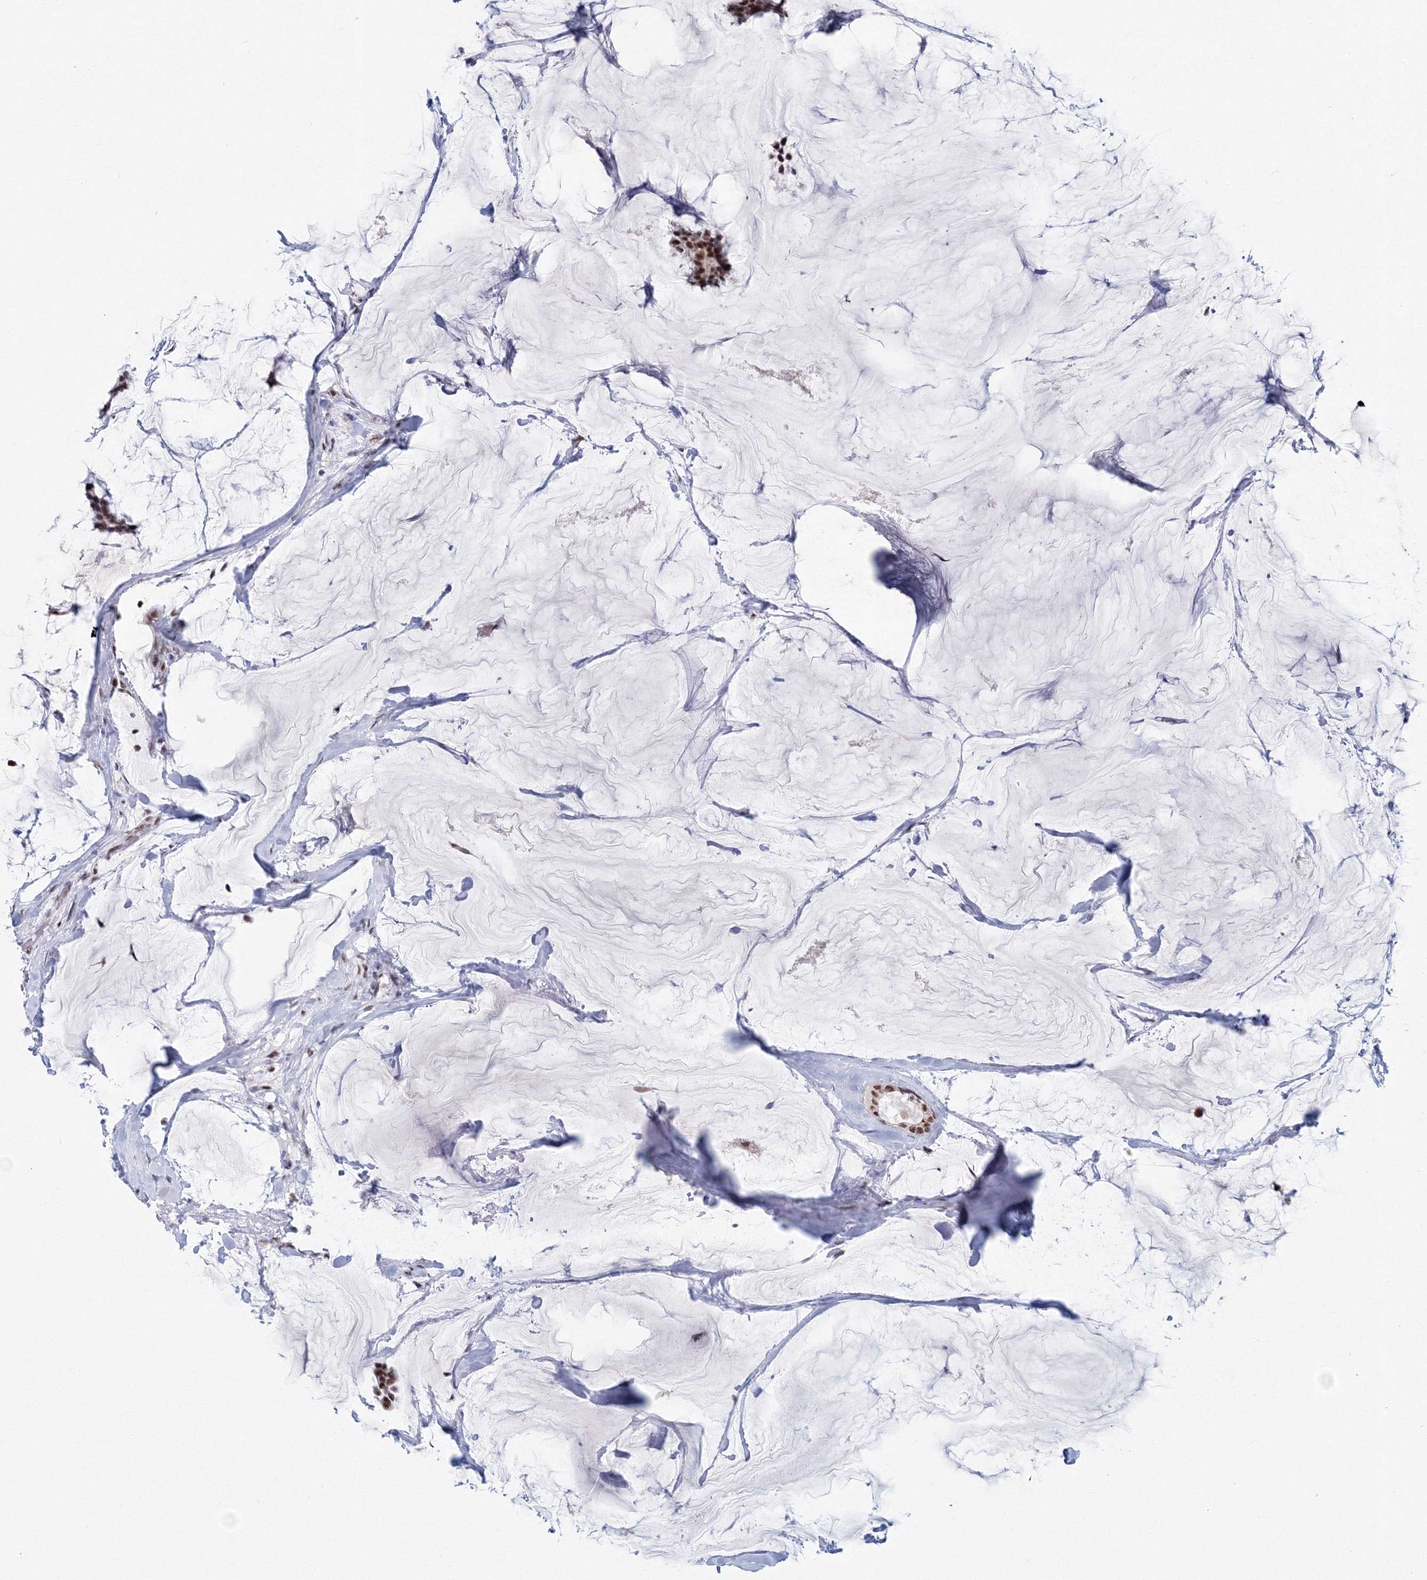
{"staining": {"intensity": "moderate", "quantity": ">75%", "location": "nuclear"}, "tissue": "breast cancer", "cell_type": "Tumor cells", "image_type": "cancer", "snomed": [{"axis": "morphology", "description": "Duct carcinoma"}, {"axis": "topography", "description": "Breast"}], "caption": "Breast cancer (intraductal carcinoma) tissue reveals moderate nuclear positivity in approximately >75% of tumor cells (Brightfield microscopy of DAB IHC at high magnification).", "gene": "SF3B6", "patient": {"sex": "female", "age": 93}}